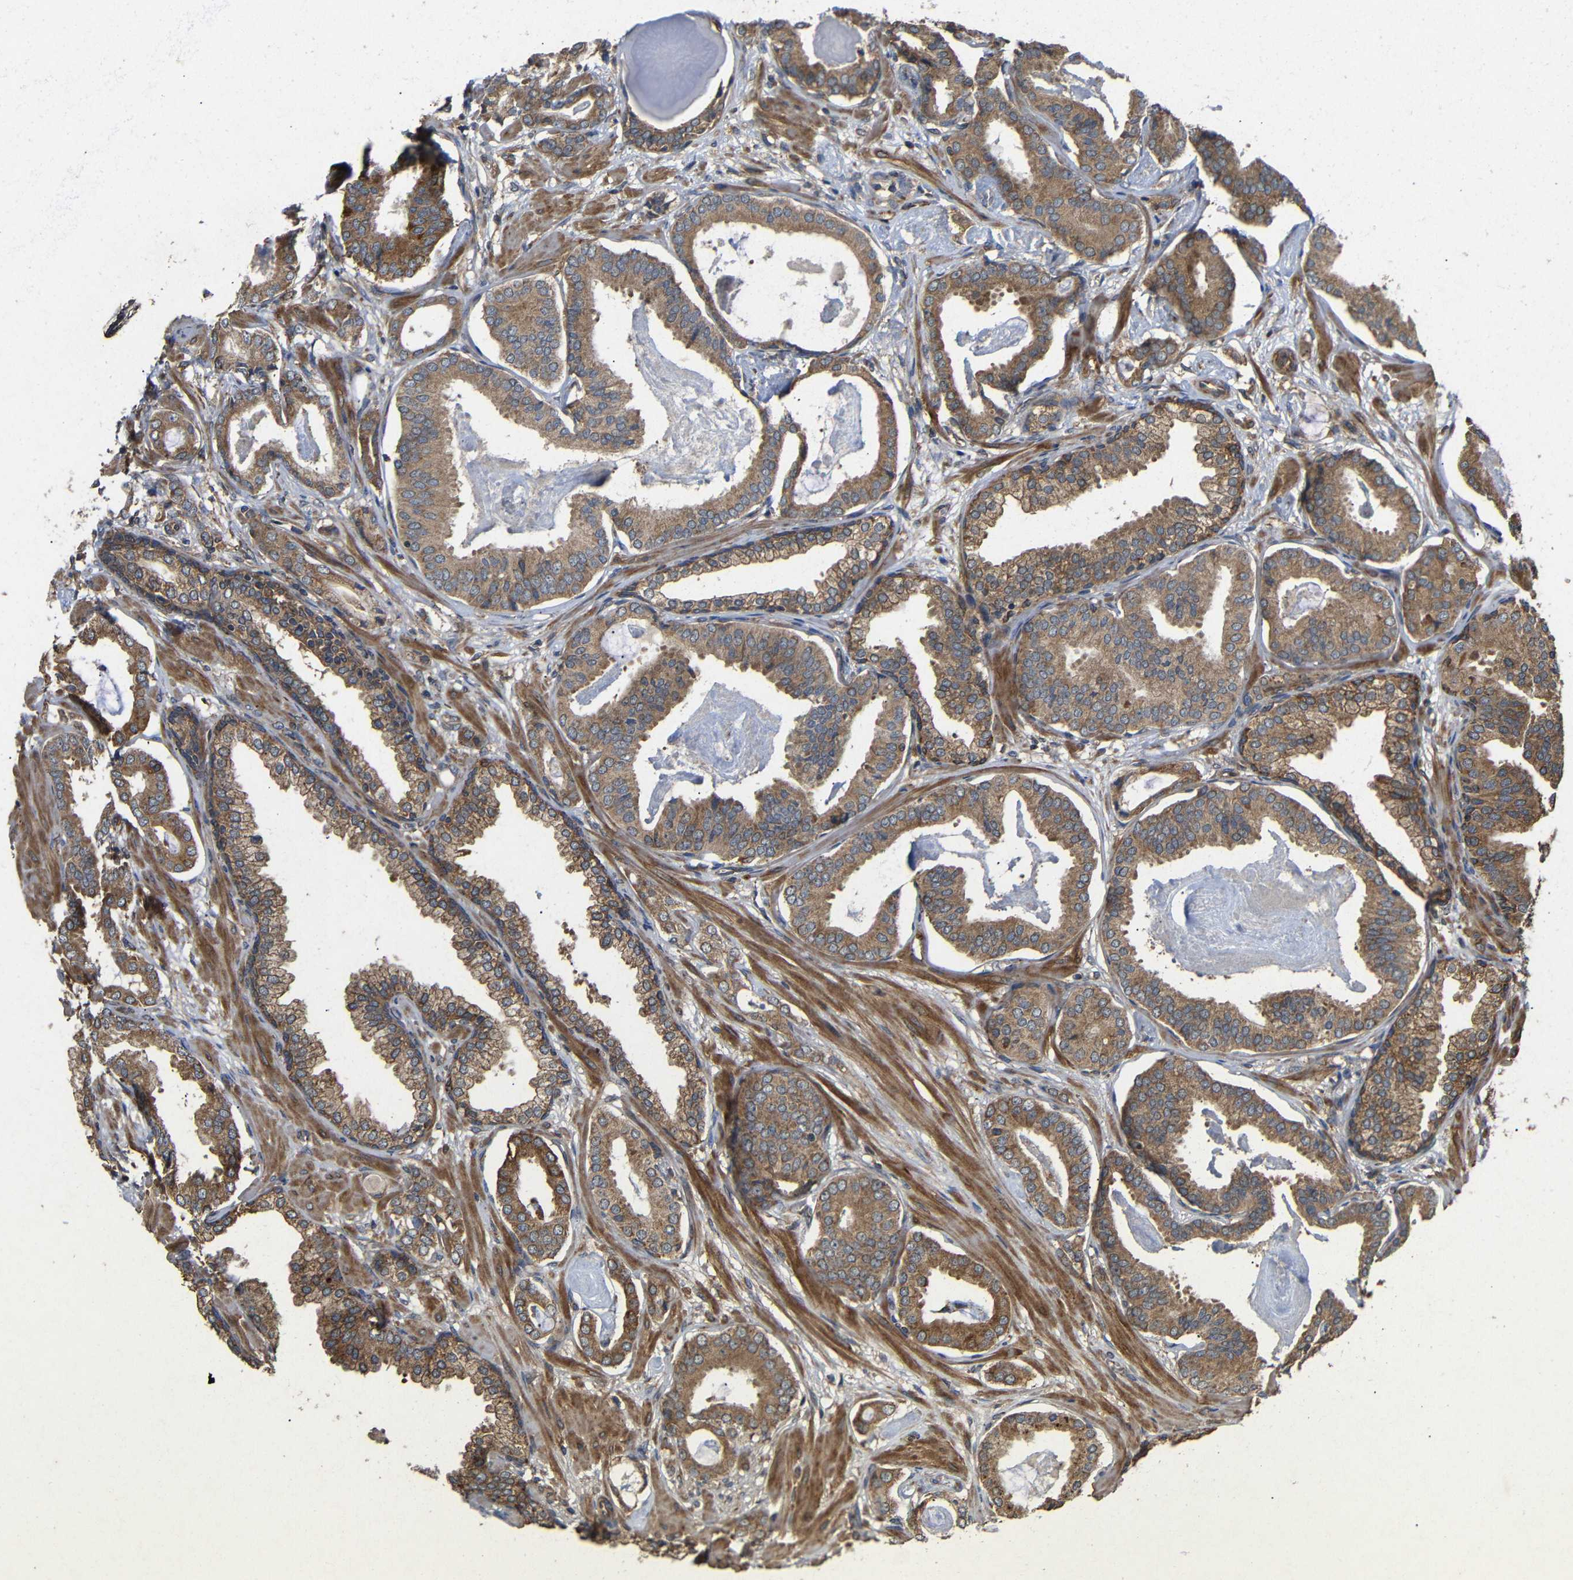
{"staining": {"intensity": "moderate", "quantity": ">75%", "location": "cytoplasmic/membranous"}, "tissue": "prostate cancer", "cell_type": "Tumor cells", "image_type": "cancer", "snomed": [{"axis": "morphology", "description": "Adenocarcinoma, Low grade"}, {"axis": "topography", "description": "Prostate"}], "caption": "This micrograph displays immunohistochemistry staining of prostate low-grade adenocarcinoma, with medium moderate cytoplasmic/membranous positivity in about >75% of tumor cells.", "gene": "EIF2S1", "patient": {"sex": "male", "age": 53}}